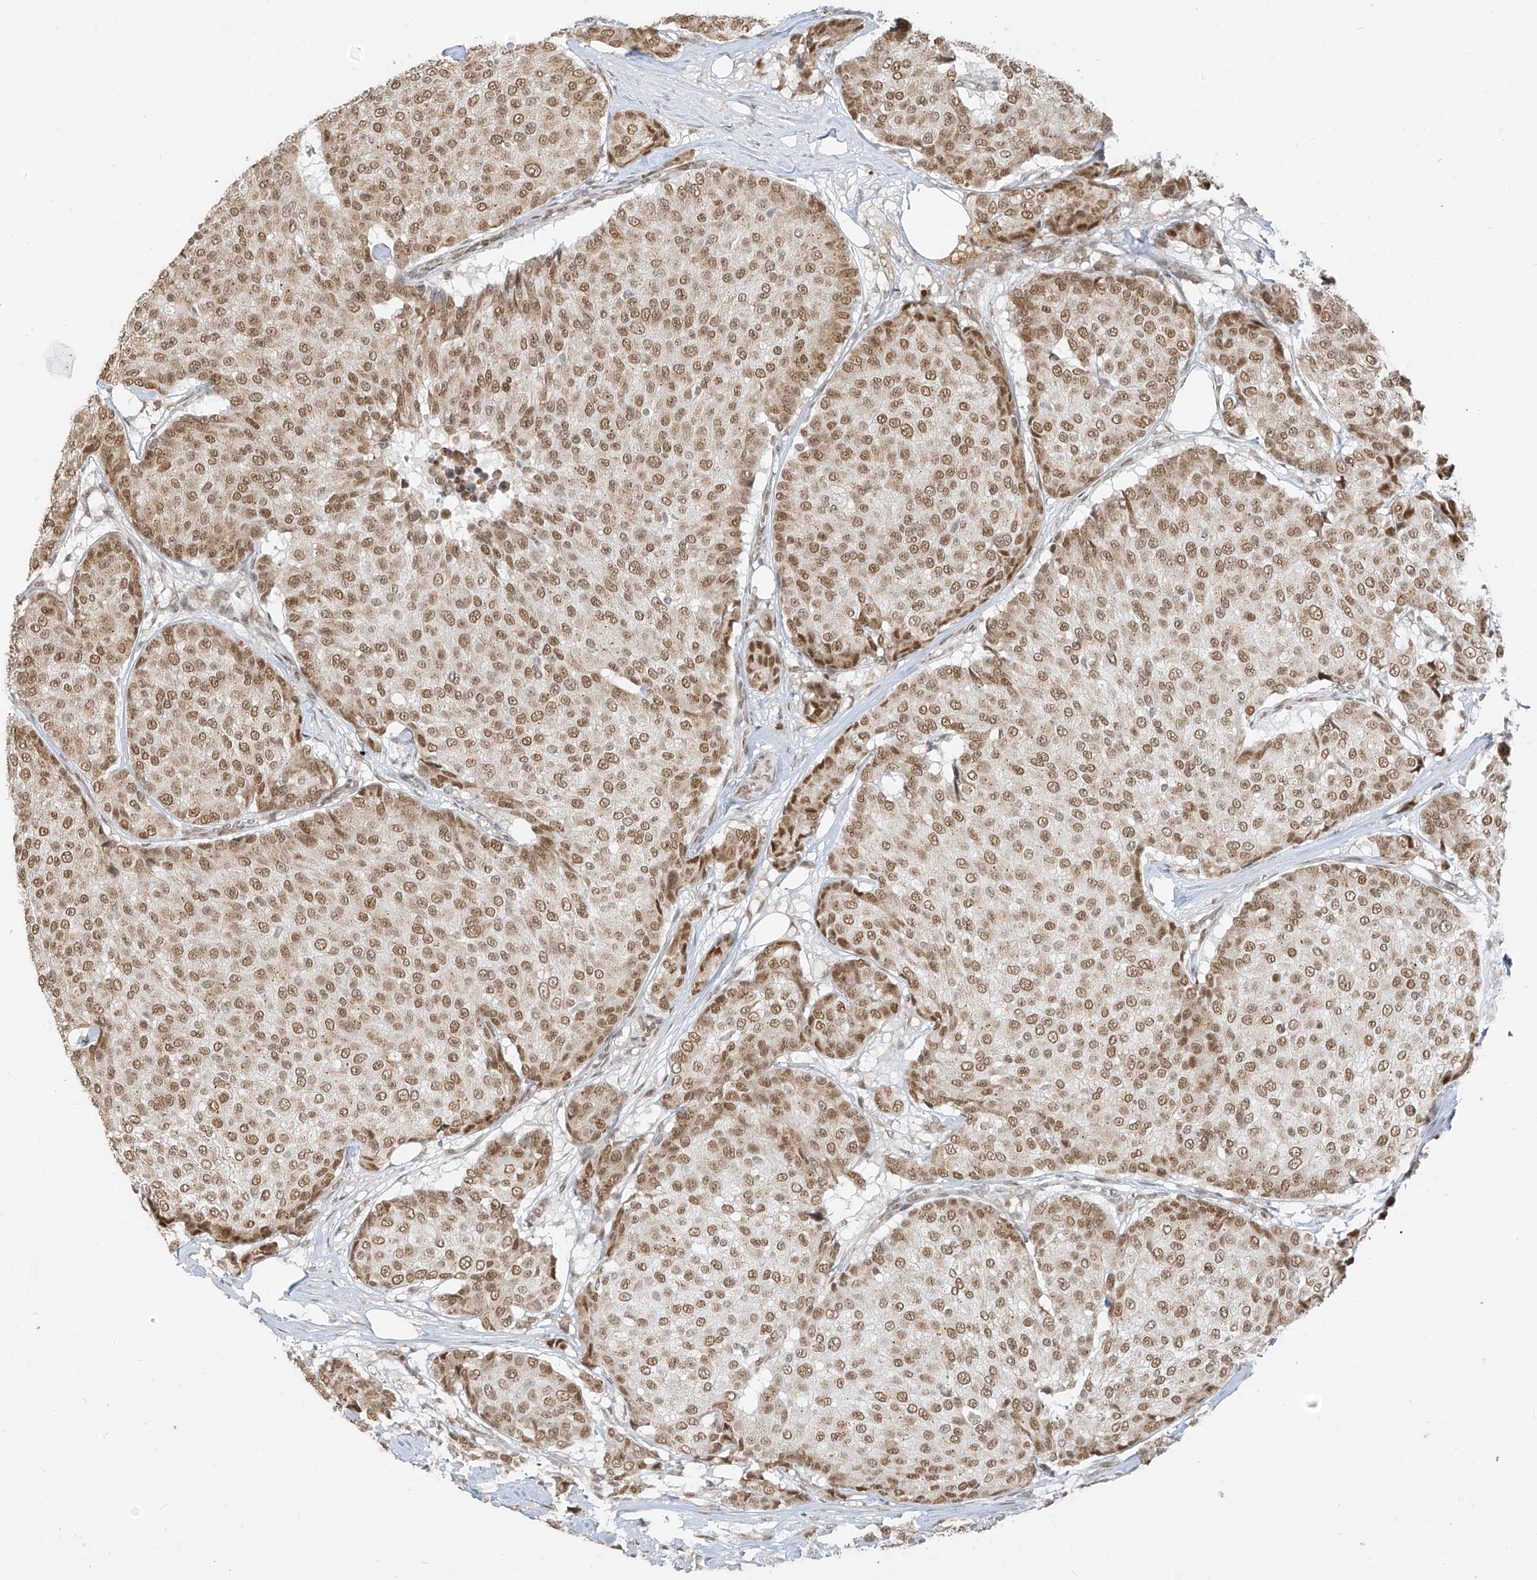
{"staining": {"intensity": "moderate", "quantity": ">75%", "location": "nuclear"}, "tissue": "breast cancer", "cell_type": "Tumor cells", "image_type": "cancer", "snomed": [{"axis": "morphology", "description": "Duct carcinoma"}, {"axis": "topography", "description": "Breast"}], "caption": "Immunohistochemical staining of breast cancer displays medium levels of moderate nuclear protein positivity in about >75% of tumor cells.", "gene": "ZMYM2", "patient": {"sex": "female", "age": 75}}